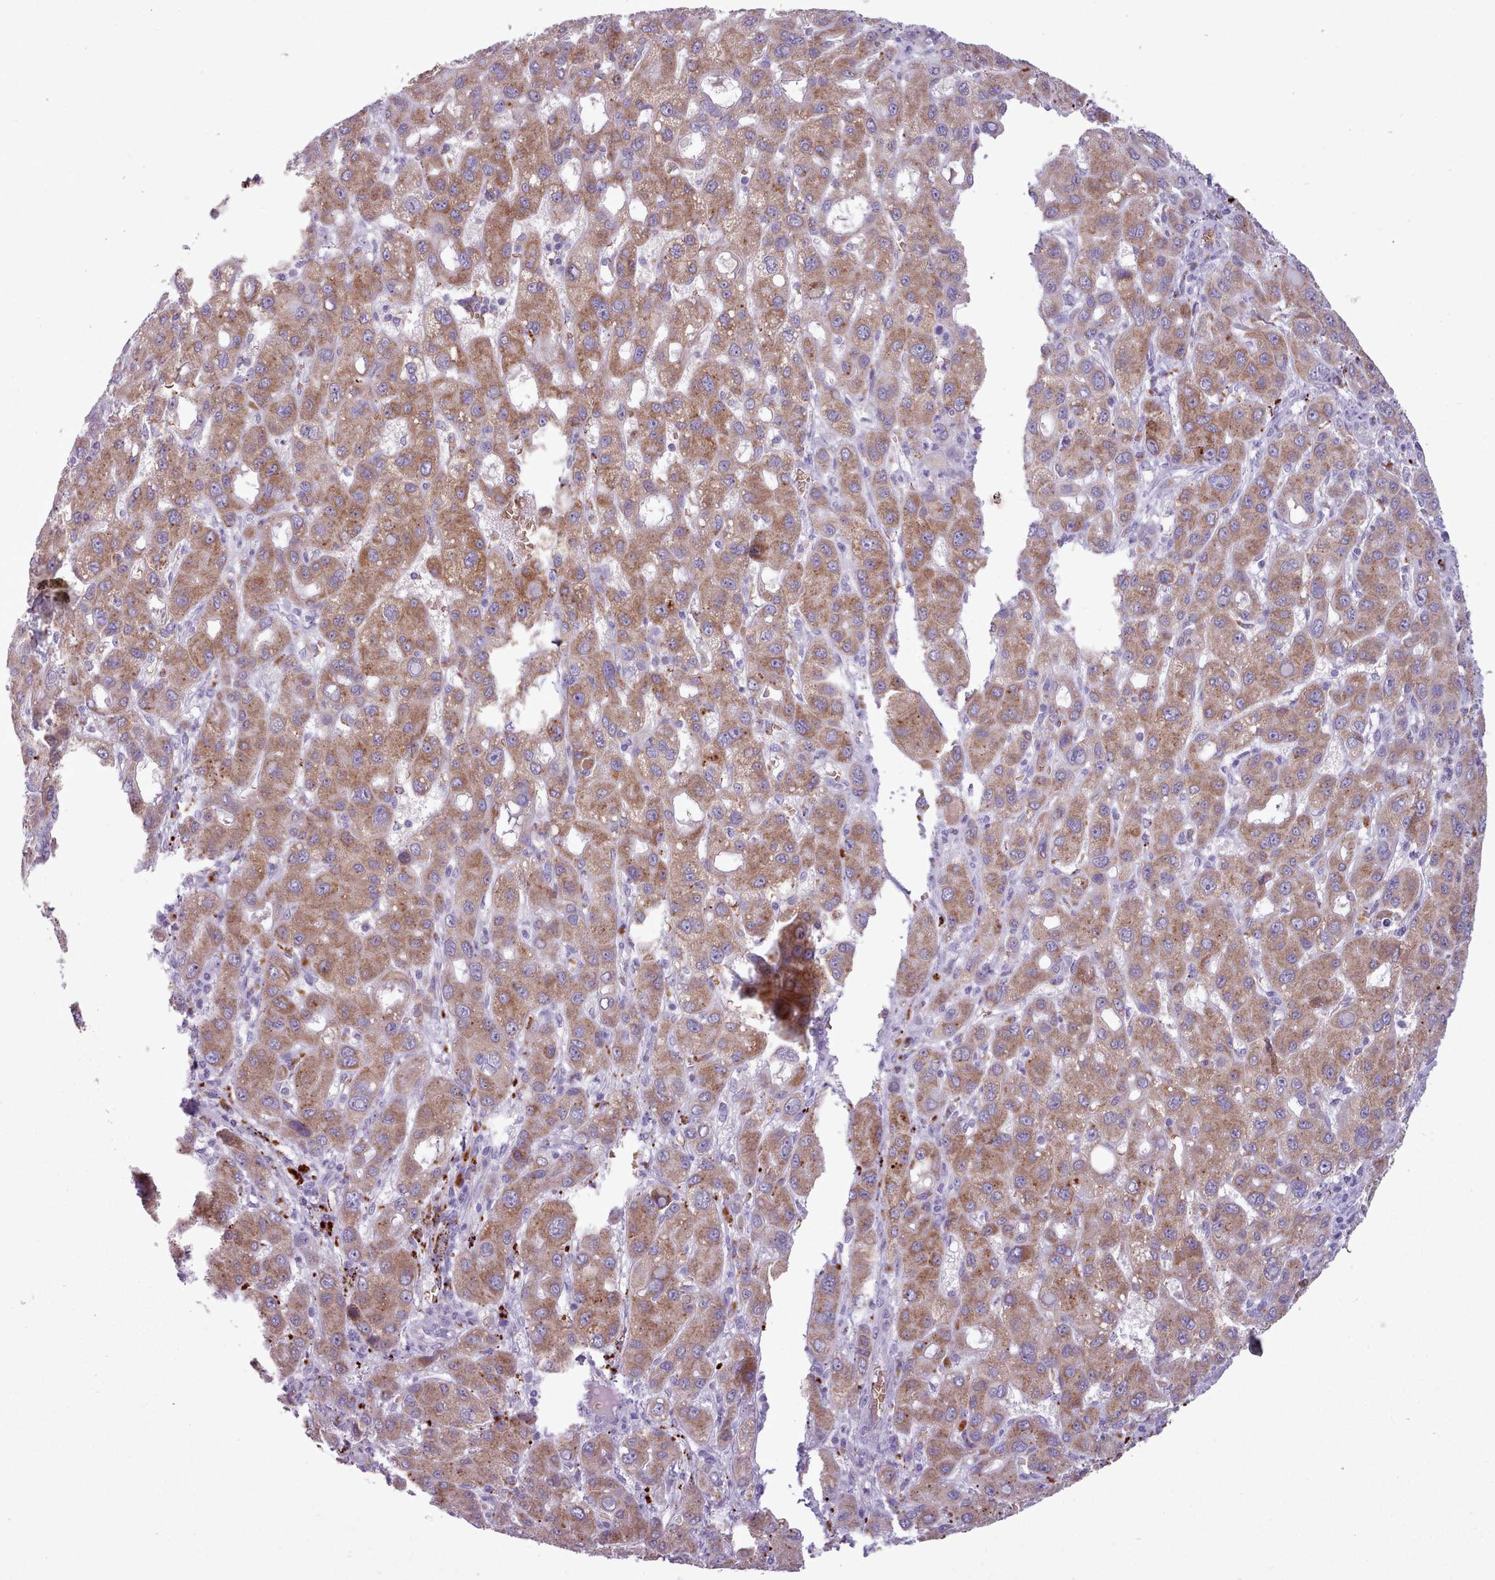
{"staining": {"intensity": "moderate", "quantity": ">75%", "location": "cytoplasmic/membranous"}, "tissue": "liver cancer", "cell_type": "Tumor cells", "image_type": "cancer", "snomed": [{"axis": "morphology", "description": "Carcinoma, Hepatocellular, NOS"}, {"axis": "topography", "description": "Liver"}], "caption": "A photomicrograph of human liver hepatocellular carcinoma stained for a protein demonstrates moderate cytoplasmic/membranous brown staining in tumor cells. (Brightfield microscopy of DAB IHC at high magnification).", "gene": "AK4", "patient": {"sex": "male", "age": 55}}